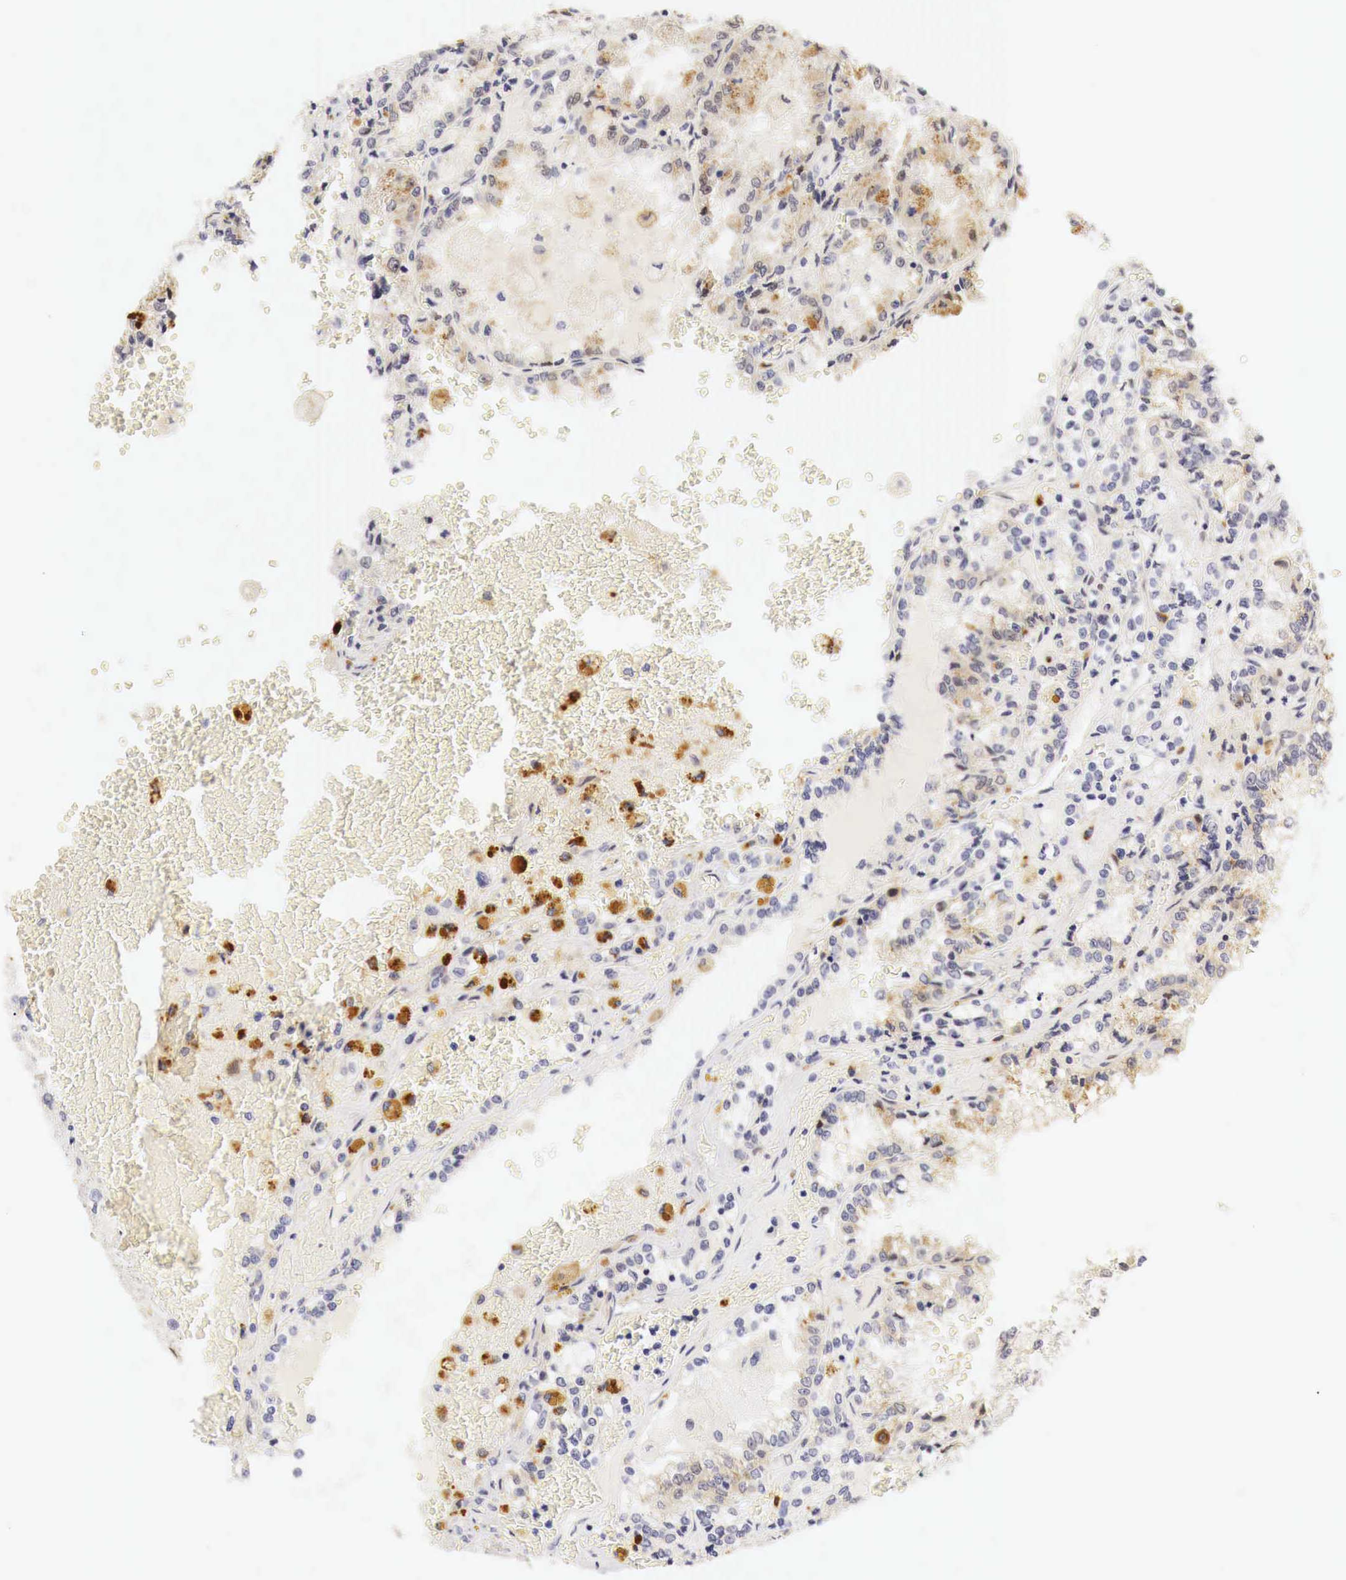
{"staining": {"intensity": "weak", "quantity": "25%-75%", "location": "cytoplasmic/membranous"}, "tissue": "renal cancer", "cell_type": "Tumor cells", "image_type": "cancer", "snomed": [{"axis": "morphology", "description": "Adenocarcinoma, NOS"}, {"axis": "topography", "description": "Kidney"}], "caption": "A micrograph of human renal cancer (adenocarcinoma) stained for a protein demonstrates weak cytoplasmic/membranous brown staining in tumor cells.", "gene": "CASP3", "patient": {"sex": "female", "age": 56}}